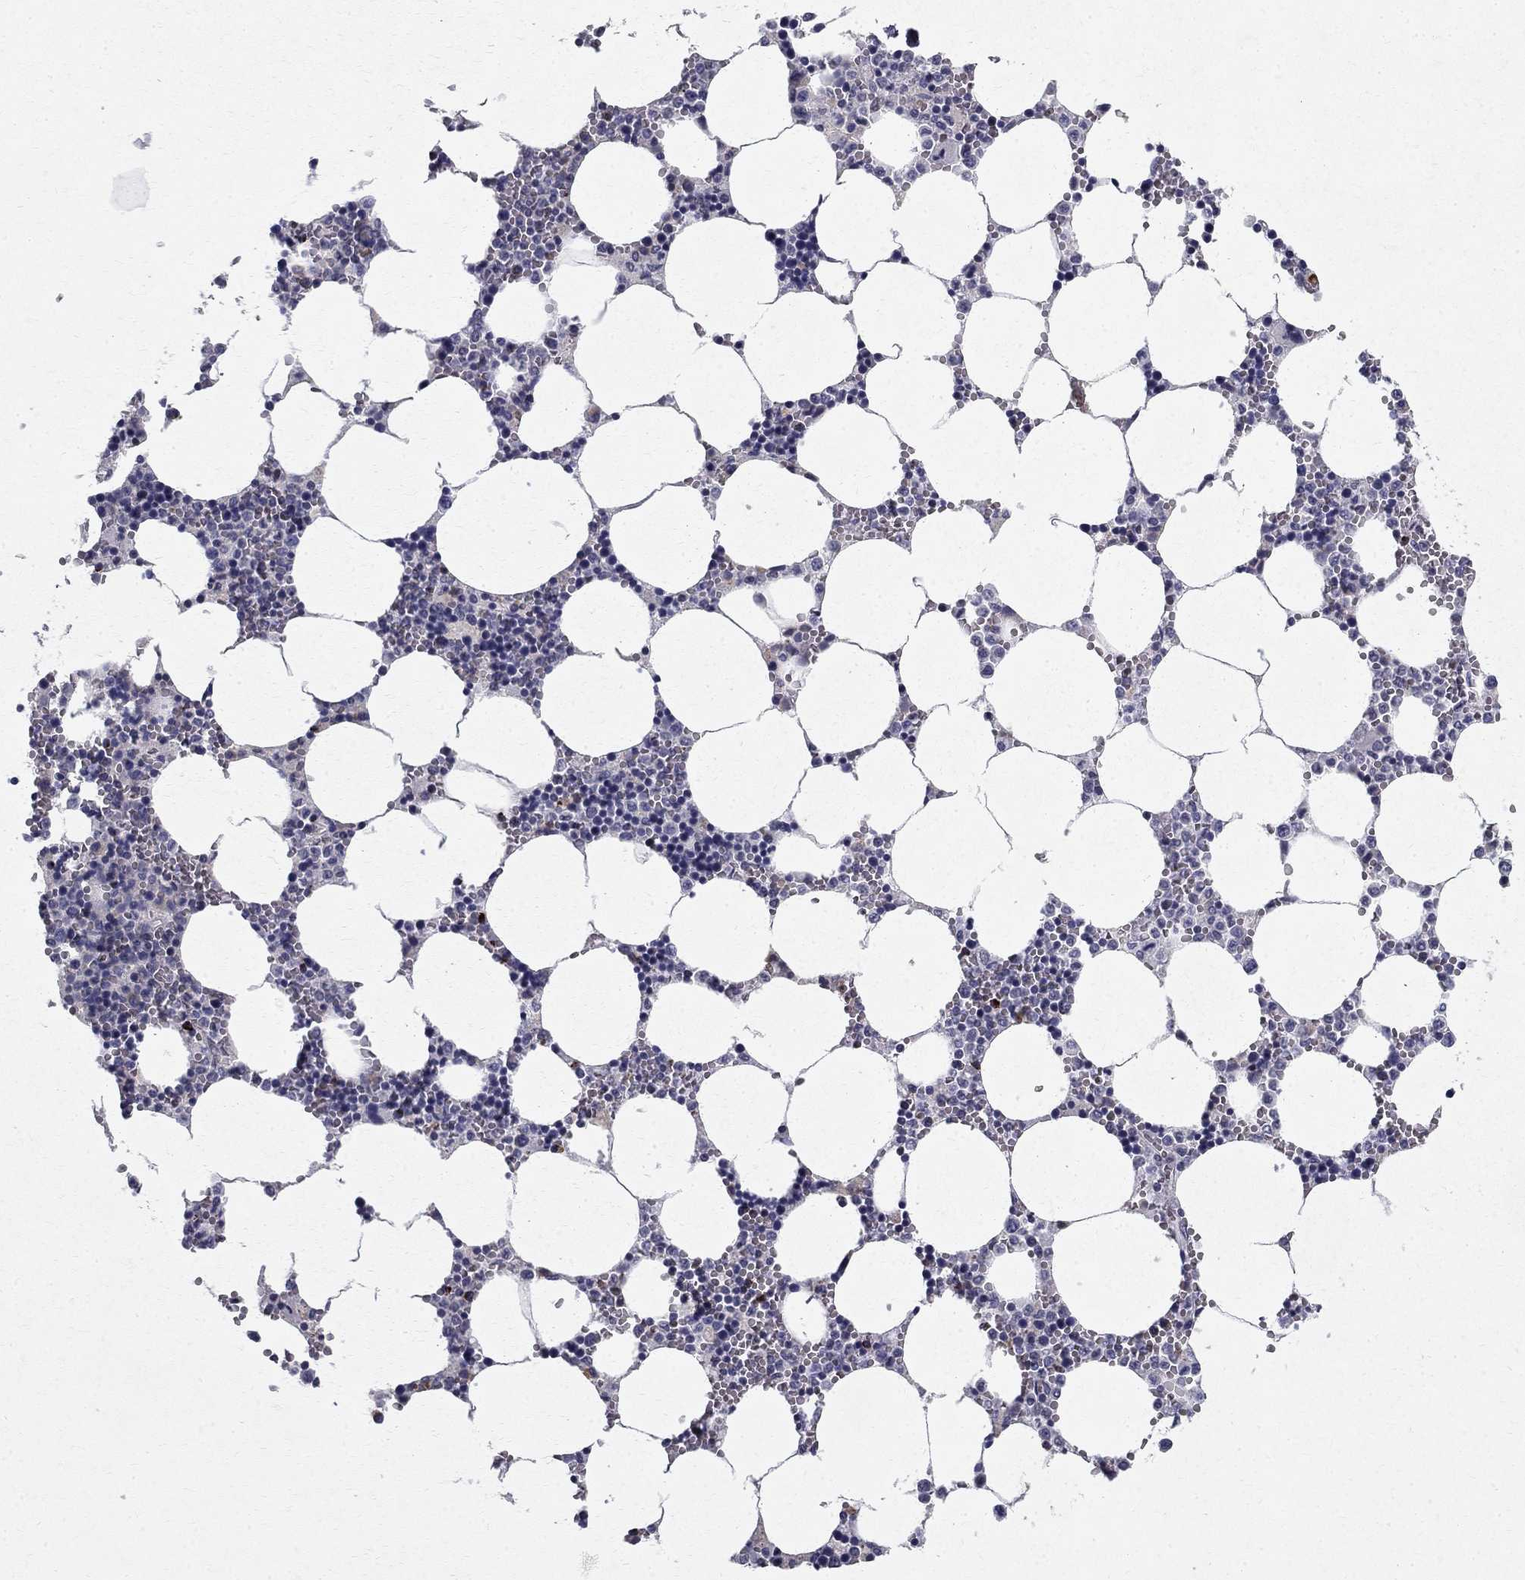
{"staining": {"intensity": "negative", "quantity": "none", "location": "none"}, "tissue": "bone marrow", "cell_type": "Hematopoietic cells", "image_type": "normal", "snomed": [{"axis": "morphology", "description": "Normal tissue, NOS"}, {"axis": "topography", "description": "Bone marrow"}], "caption": "This is a photomicrograph of IHC staining of benign bone marrow, which shows no positivity in hematopoietic cells.", "gene": "CLIC6", "patient": {"sex": "female", "age": 64}}